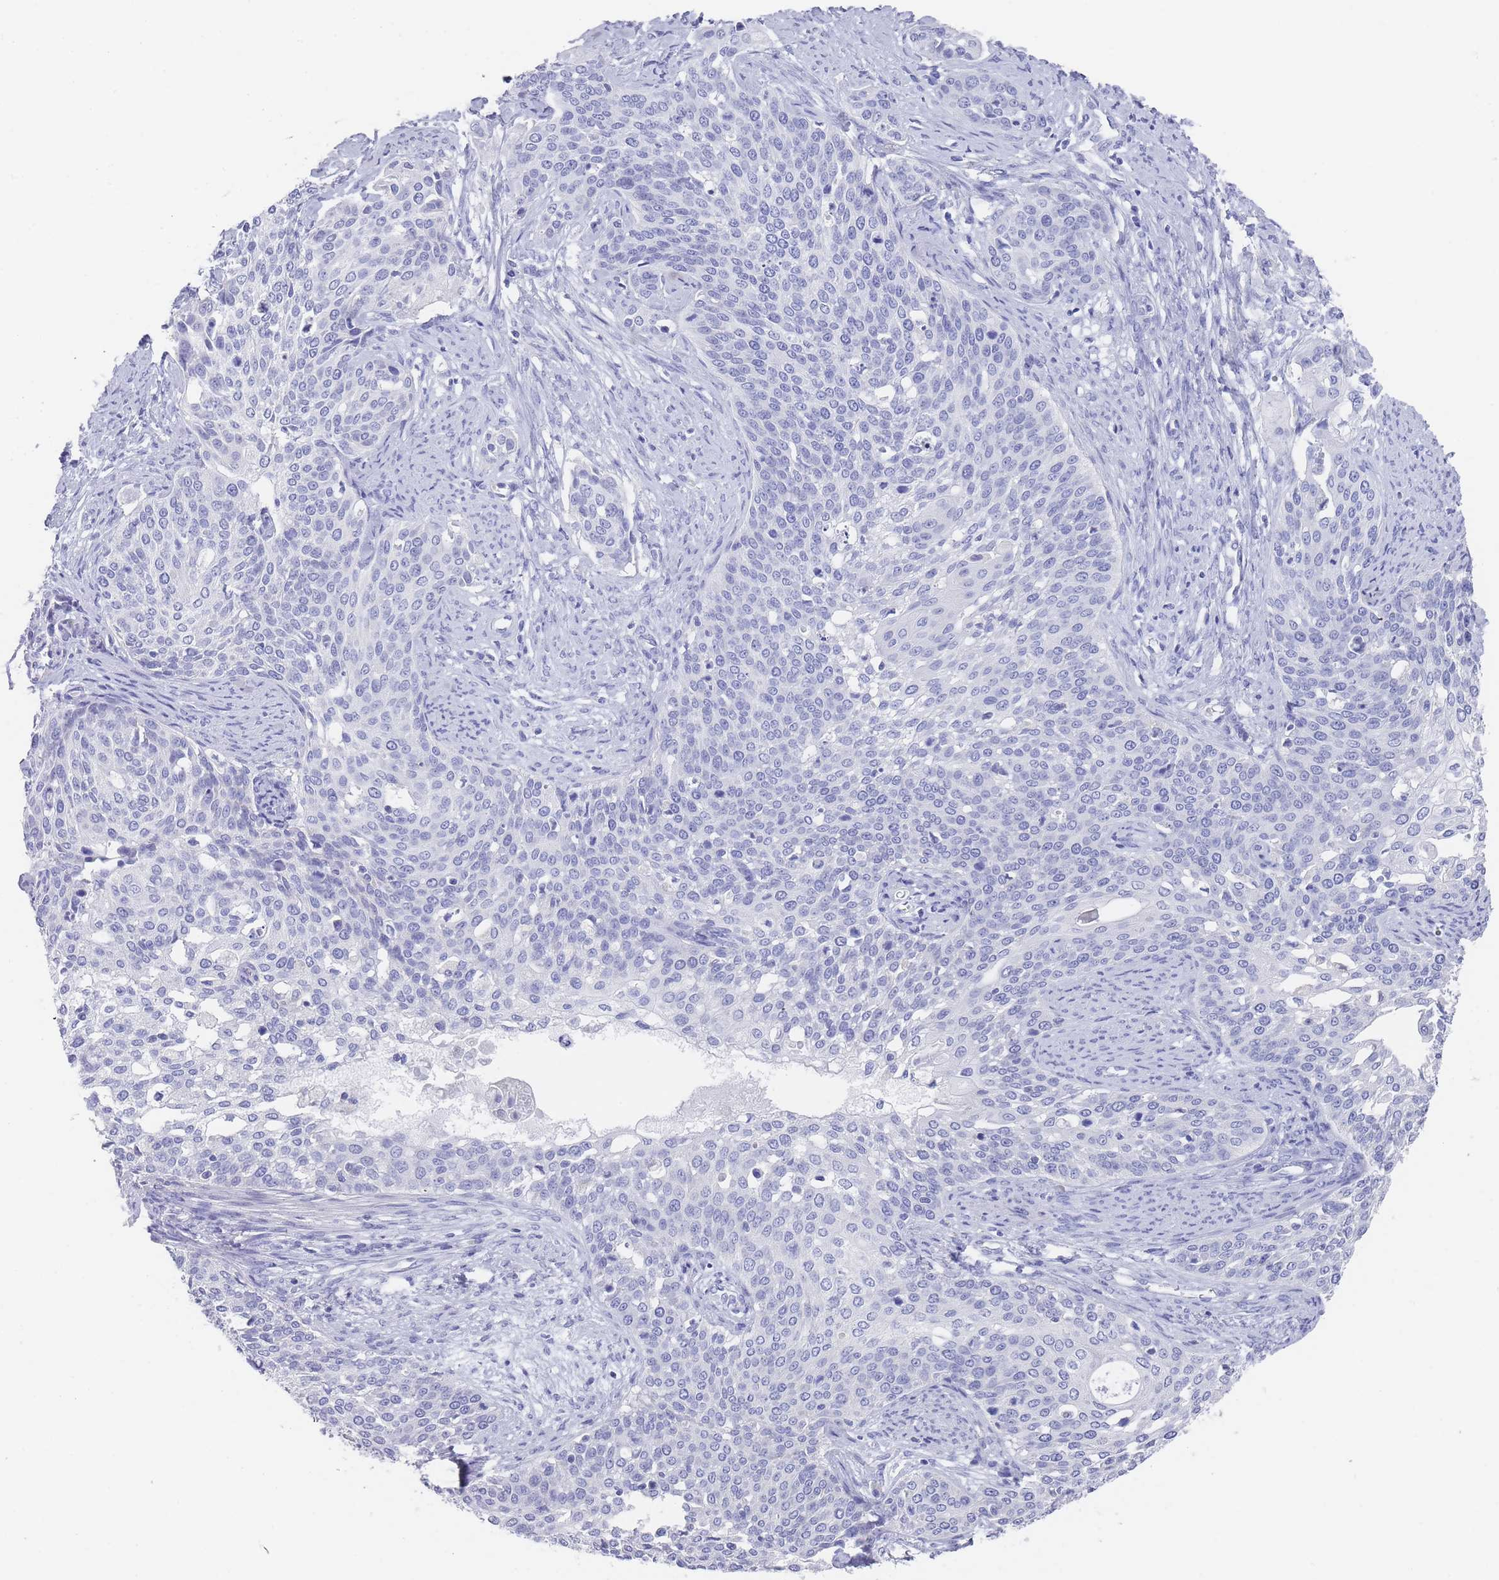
{"staining": {"intensity": "negative", "quantity": "none", "location": "none"}, "tissue": "cervical cancer", "cell_type": "Tumor cells", "image_type": "cancer", "snomed": [{"axis": "morphology", "description": "Squamous cell carcinoma, NOS"}, {"axis": "topography", "description": "Cervix"}], "caption": "High magnification brightfield microscopy of cervical squamous cell carcinoma stained with DAB (brown) and counterstained with hematoxylin (blue): tumor cells show no significant staining.", "gene": "SCCPDH", "patient": {"sex": "female", "age": 44}}